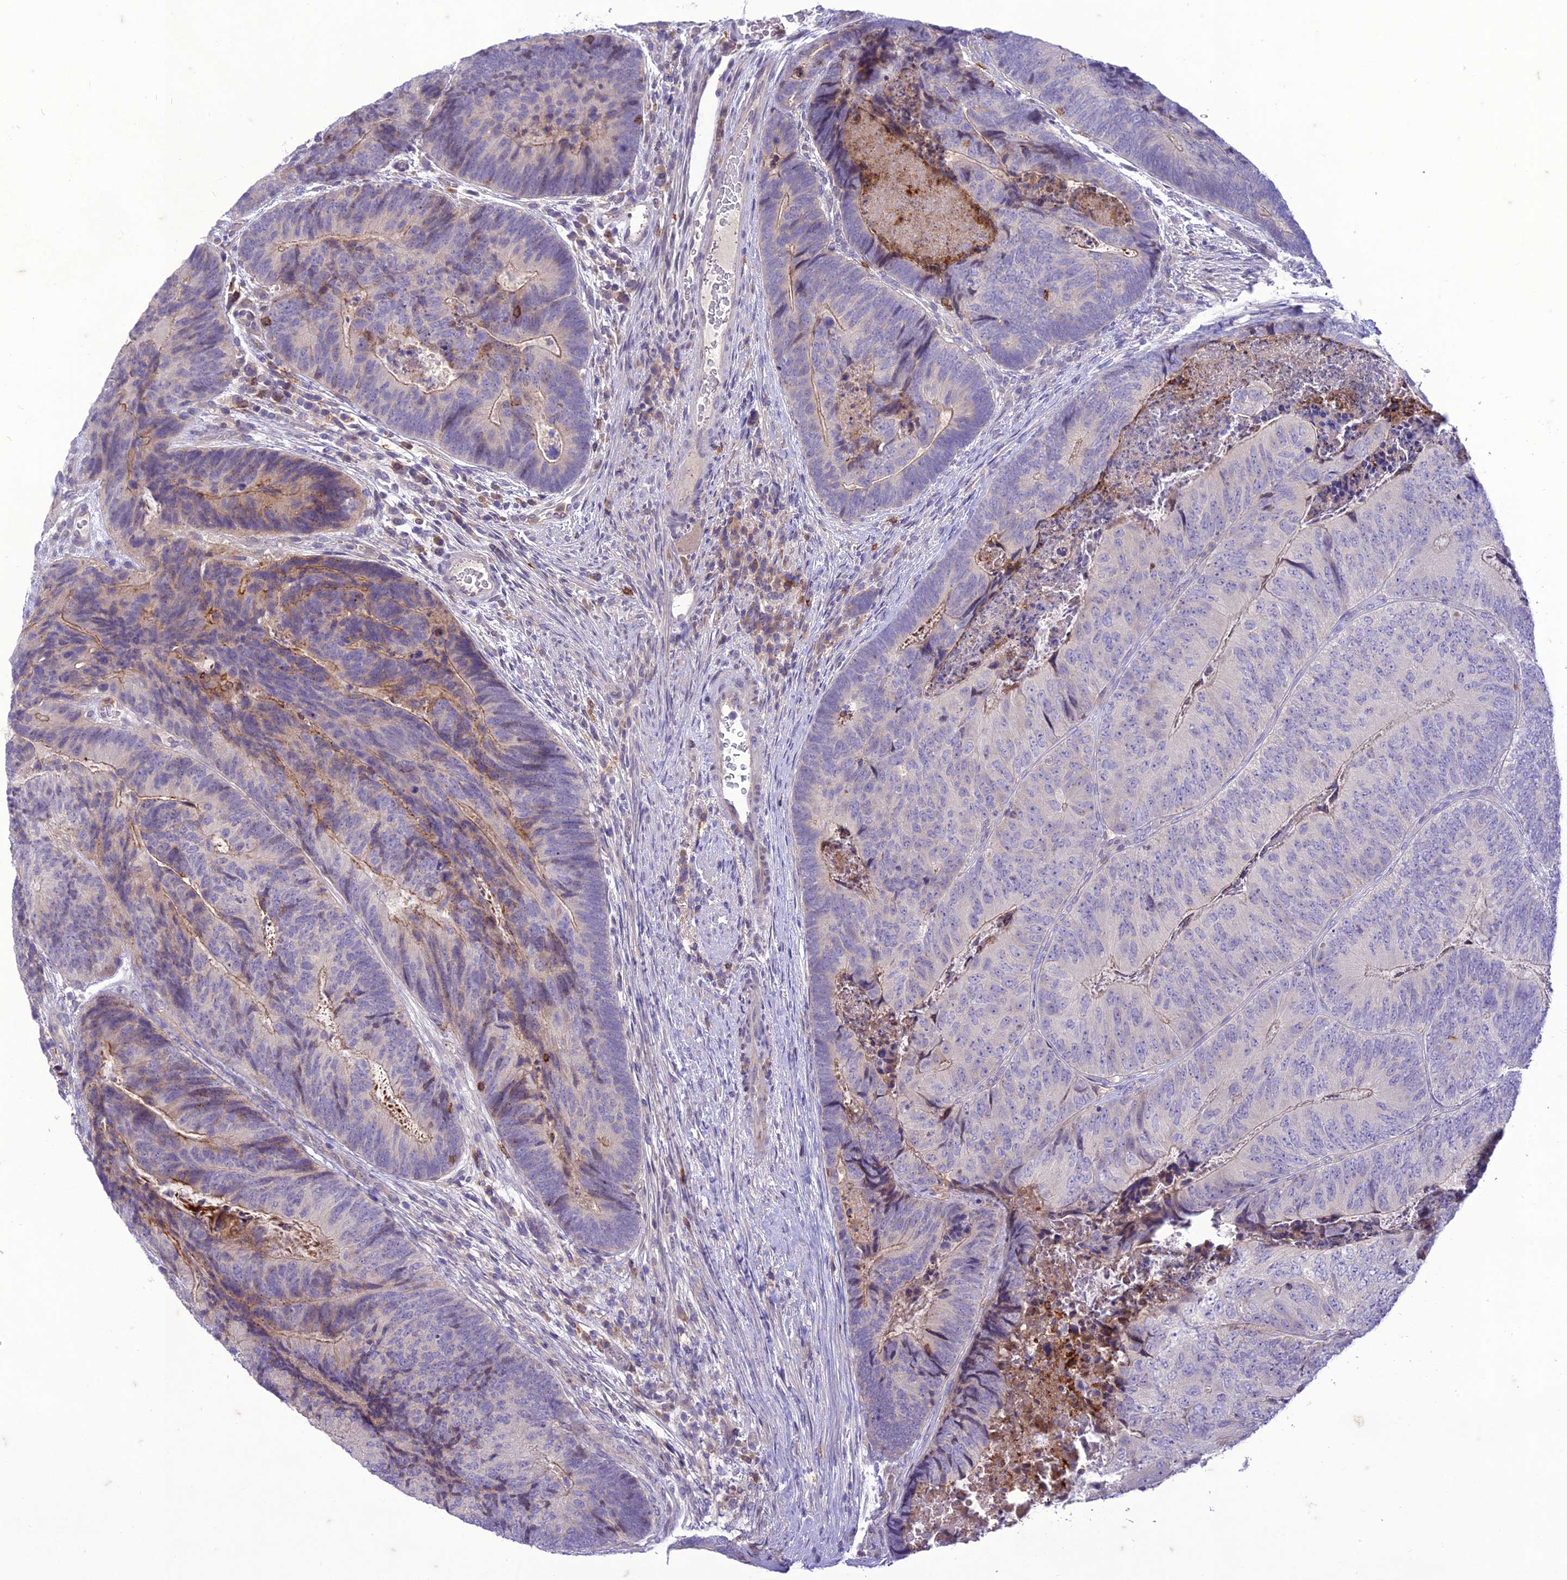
{"staining": {"intensity": "weak", "quantity": "<25%", "location": "cytoplasmic/membranous"}, "tissue": "colorectal cancer", "cell_type": "Tumor cells", "image_type": "cancer", "snomed": [{"axis": "morphology", "description": "Adenocarcinoma, NOS"}, {"axis": "topography", "description": "Colon"}], "caption": "This is a micrograph of immunohistochemistry staining of colorectal adenocarcinoma, which shows no expression in tumor cells. The staining was performed using DAB (3,3'-diaminobenzidine) to visualize the protein expression in brown, while the nuclei were stained in blue with hematoxylin (Magnification: 20x).", "gene": "ITGAE", "patient": {"sex": "female", "age": 67}}